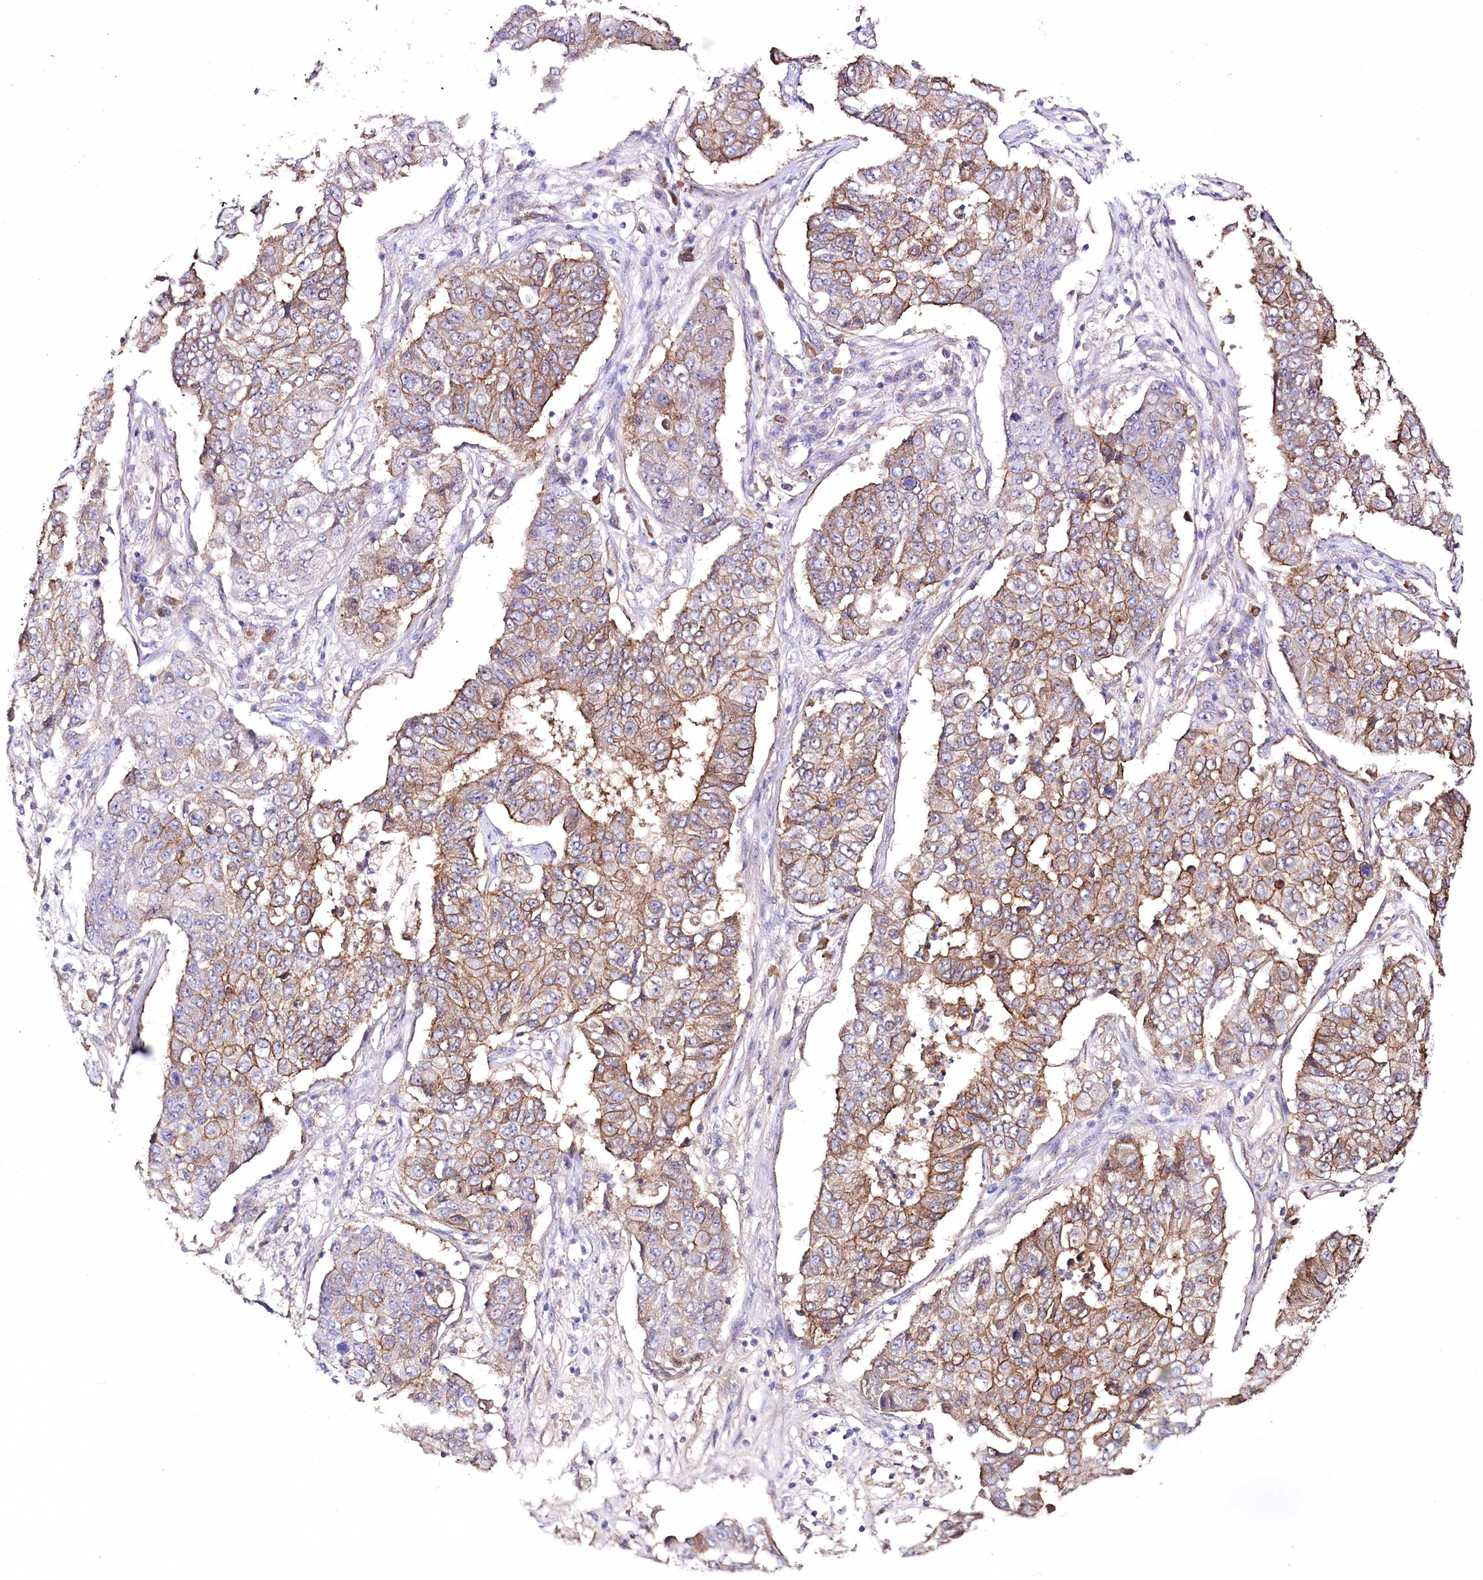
{"staining": {"intensity": "moderate", "quantity": ">75%", "location": "cytoplasmic/membranous"}, "tissue": "lung cancer", "cell_type": "Tumor cells", "image_type": "cancer", "snomed": [{"axis": "morphology", "description": "Squamous cell carcinoma, NOS"}, {"axis": "topography", "description": "Lung"}], "caption": "Protein staining of lung cancer (squamous cell carcinoma) tissue shows moderate cytoplasmic/membranous positivity in about >75% of tumor cells. (DAB (3,3'-diaminobenzidine) IHC, brown staining for protein, blue staining for nuclei).", "gene": "CEP164", "patient": {"sex": "male", "age": 74}}